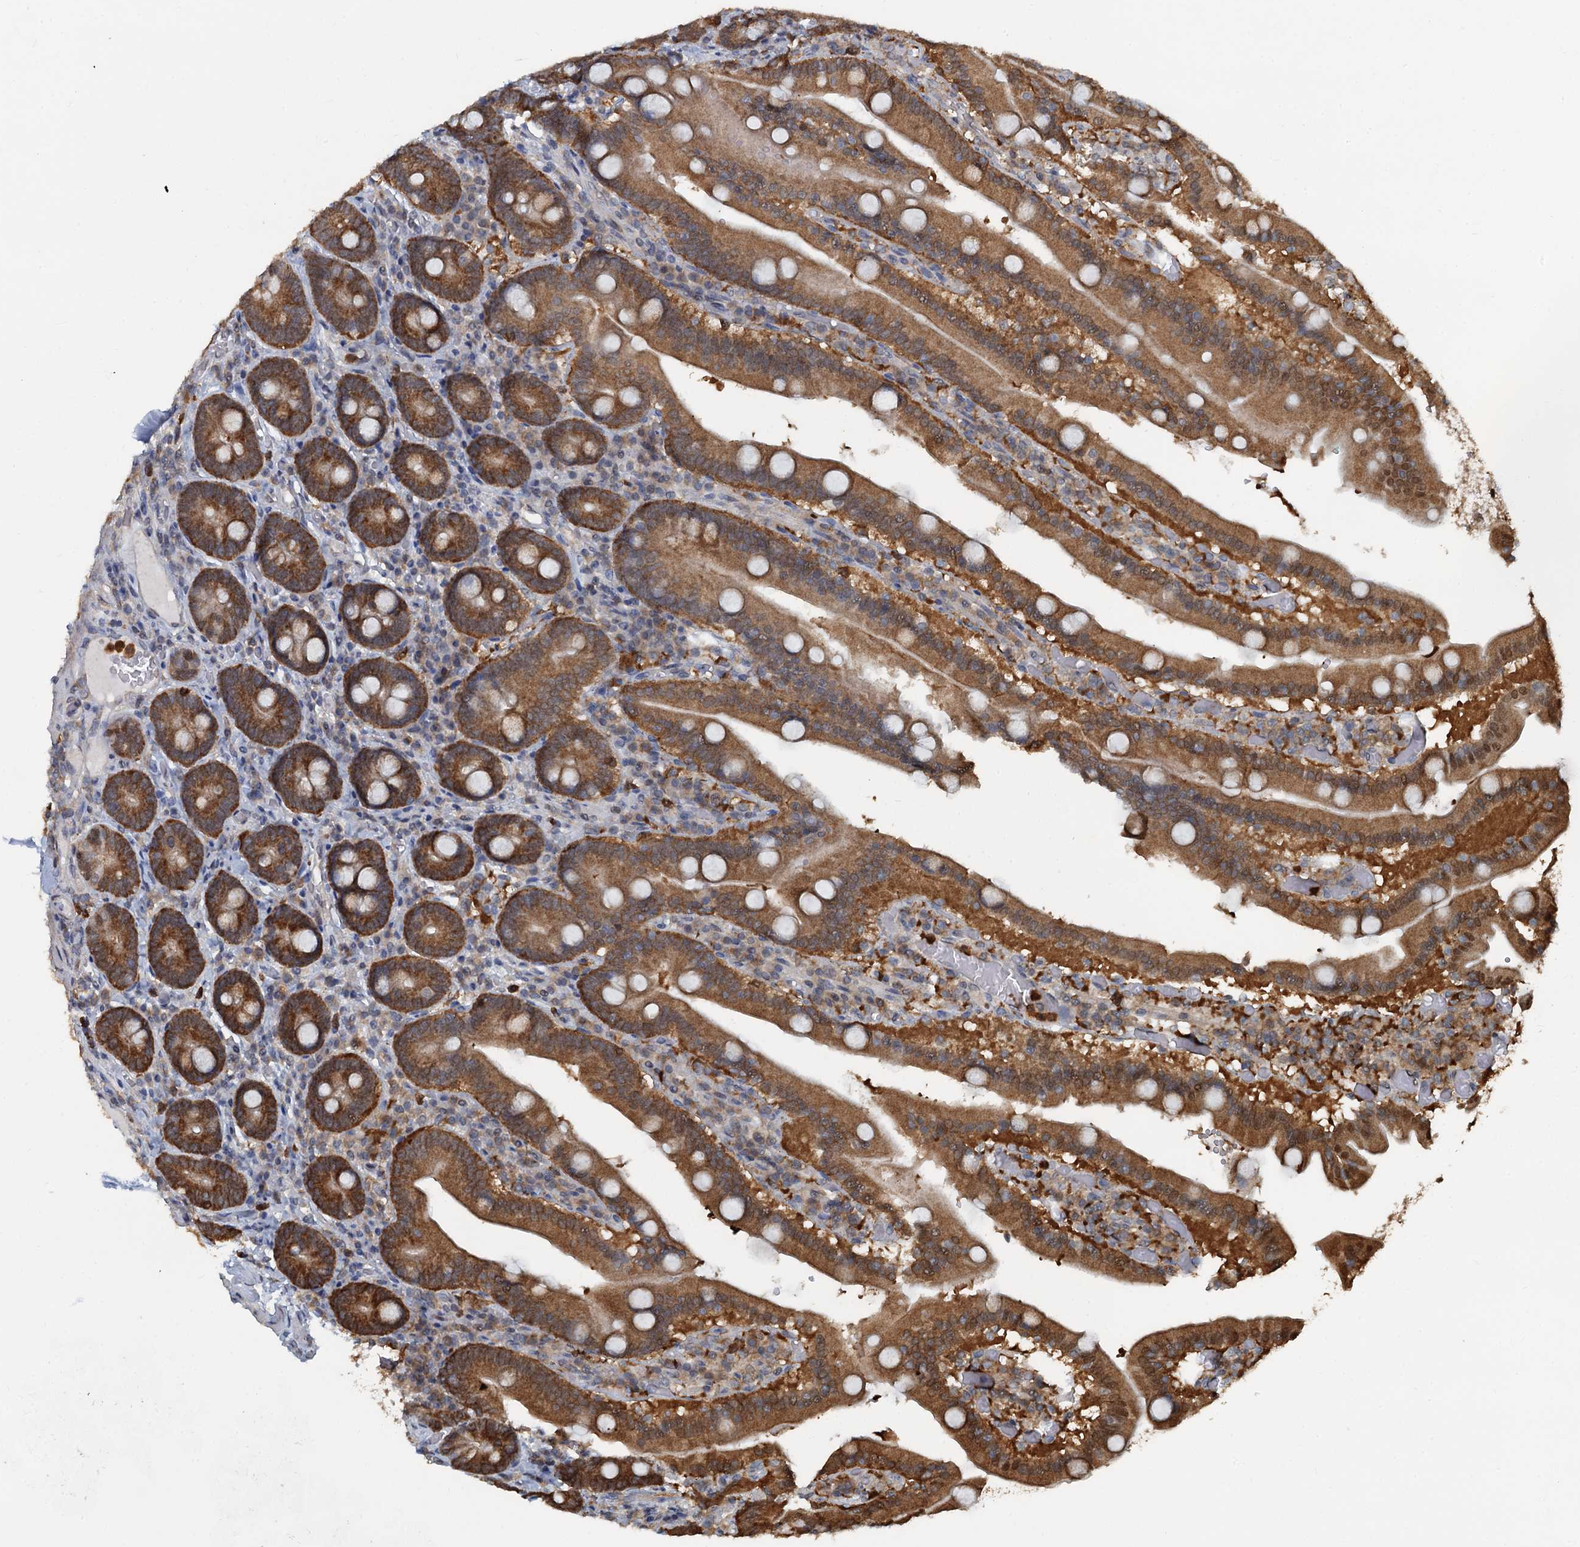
{"staining": {"intensity": "strong", "quantity": ">75%", "location": "cytoplasmic/membranous"}, "tissue": "duodenum", "cell_type": "Glandular cells", "image_type": "normal", "snomed": [{"axis": "morphology", "description": "Normal tissue, NOS"}, {"axis": "topography", "description": "Duodenum"}], "caption": "Protein analysis of unremarkable duodenum displays strong cytoplasmic/membranous positivity in approximately >75% of glandular cells.", "gene": "GPI", "patient": {"sex": "female", "age": 62}}